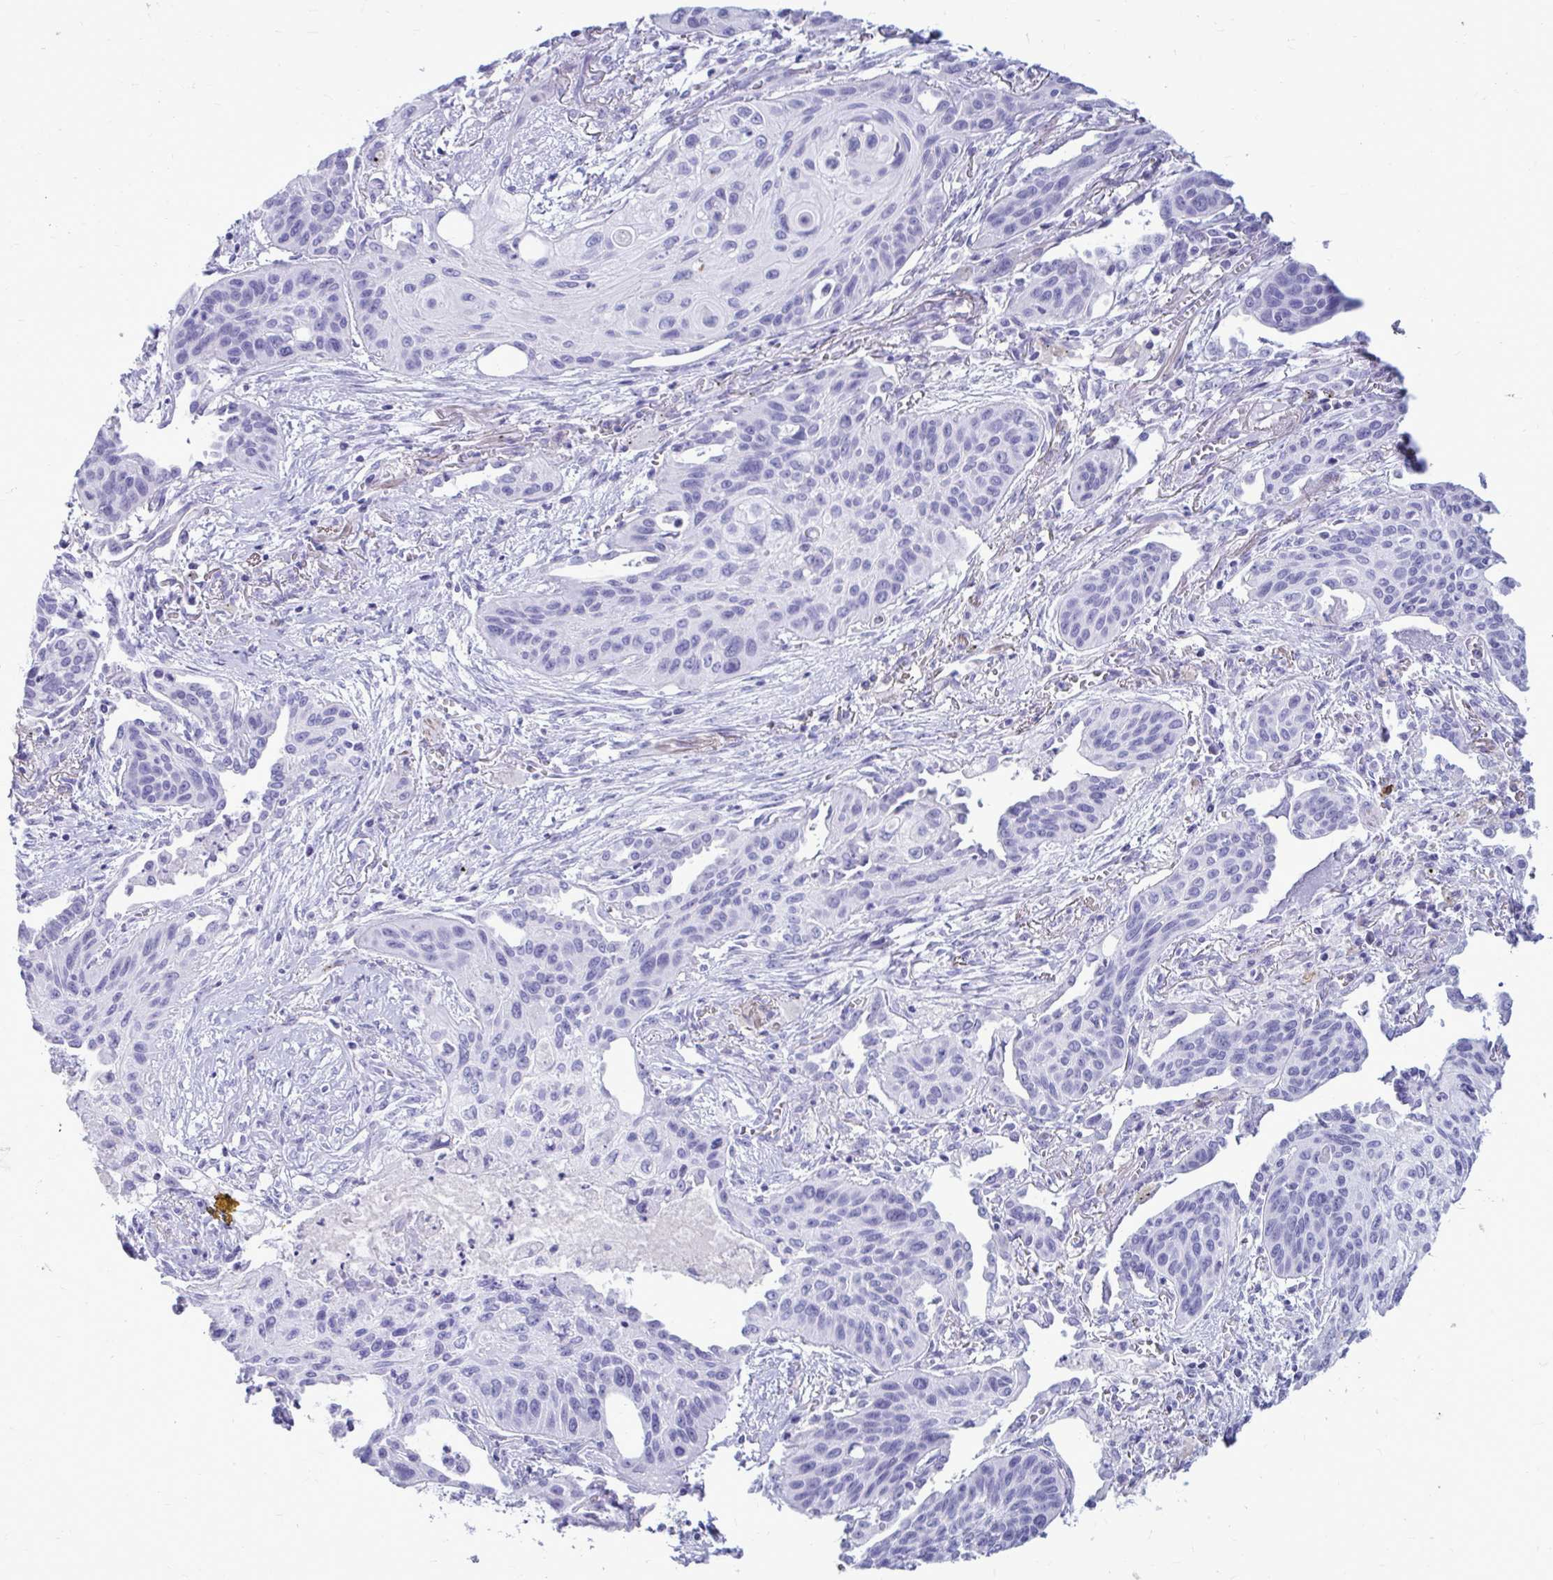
{"staining": {"intensity": "negative", "quantity": "none", "location": "none"}, "tissue": "lung cancer", "cell_type": "Tumor cells", "image_type": "cancer", "snomed": [{"axis": "morphology", "description": "Squamous cell carcinoma, NOS"}, {"axis": "topography", "description": "Lung"}], "caption": "There is no significant positivity in tumor cells of lung squamous cell carcinoma. (DAB (3,3'-diaminobenzidine) IHC with hematoxylin counter stain).", "gene": "NANOGNB", "patient": {"sex": "male", "age": 71}}